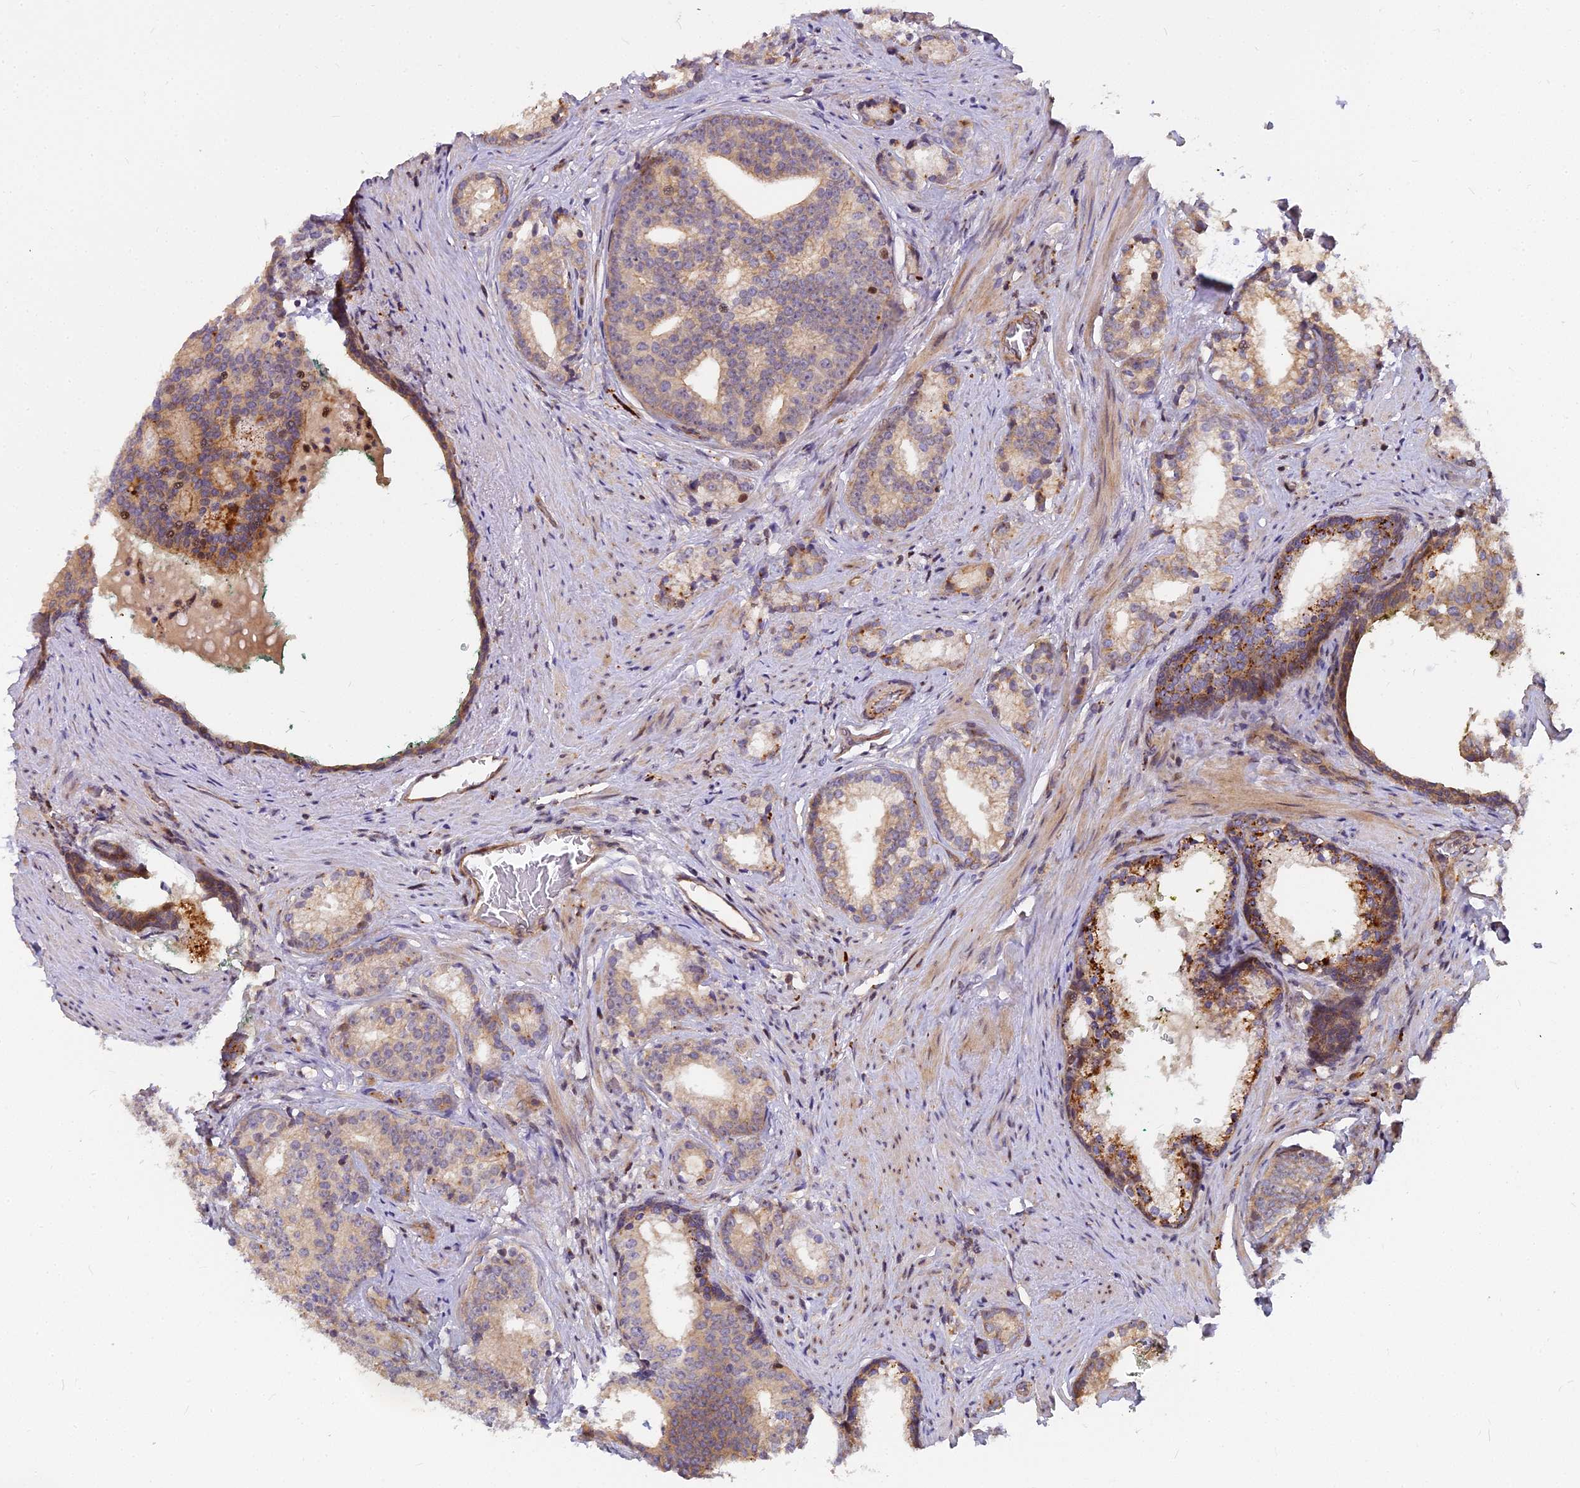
{"staining": {"intensity": "weak", "quantity": "25%-75%", "location": "cytoplasmic/membranous"}, "tissue": "prostate cancer", "cell_type": "Tumor cells", "image_type": "cancer", "snomed": [{"axis": "morphology", "description": "Adenocarcinoma, Low grade"}, {"axis": "topography", "description": "Prostate"}], "caption": "DAB immunohistochemical staining of prostate cancer (adenocarcinoma (low-grade)) shows weak cytoplasmic/membranous protein staining in approximately 25%-75% of tumor cells.", "gene": "GLYATL3", "patient": {"sex": "male", "age": 71}}